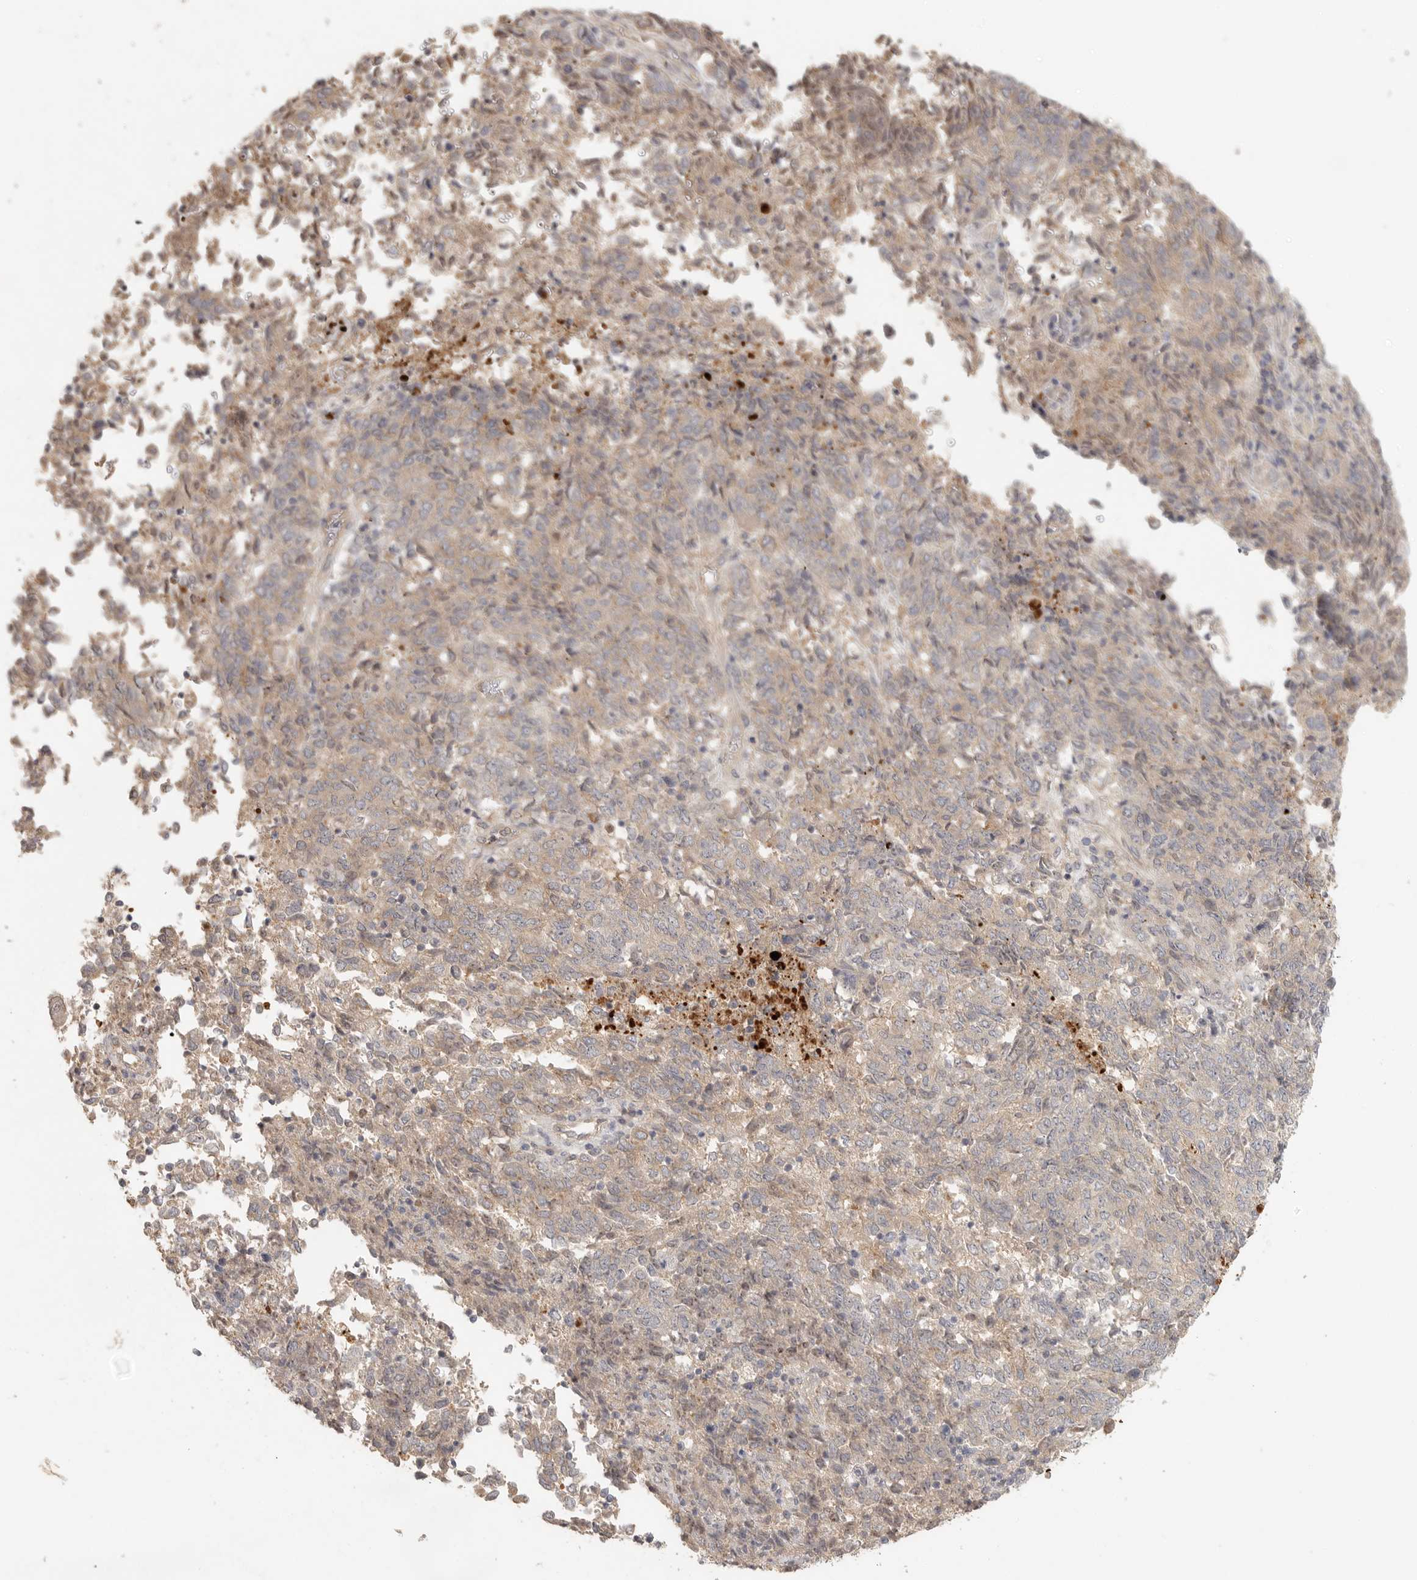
{"staining": {"intensity": "weak", "quantity": ">75%", "location": "cytoplasmic/membranous"}, "tissue": "endometrial cancer", "cell_type": "Tumor cells", "image_type": "cancer", "snomed": [{"axis": "morphology", "description": "Adenocarcinoma, NOS"}, {"axis": "topography", "description": "Endometrium"}], "caption": "IHC of adenocarcinoma (endometrial) reveals low levels of weak cytoplasmic/membranous positivity in approximately >75% of tumor cells. Using DAB (3,3'-diaminobenzidine) (brown) and hematoxylin (blue) stains, captured at high magnification using brightfield microscopy.", "gene": "HDAC6", "patient": {"sex": "female", "age": 80}}